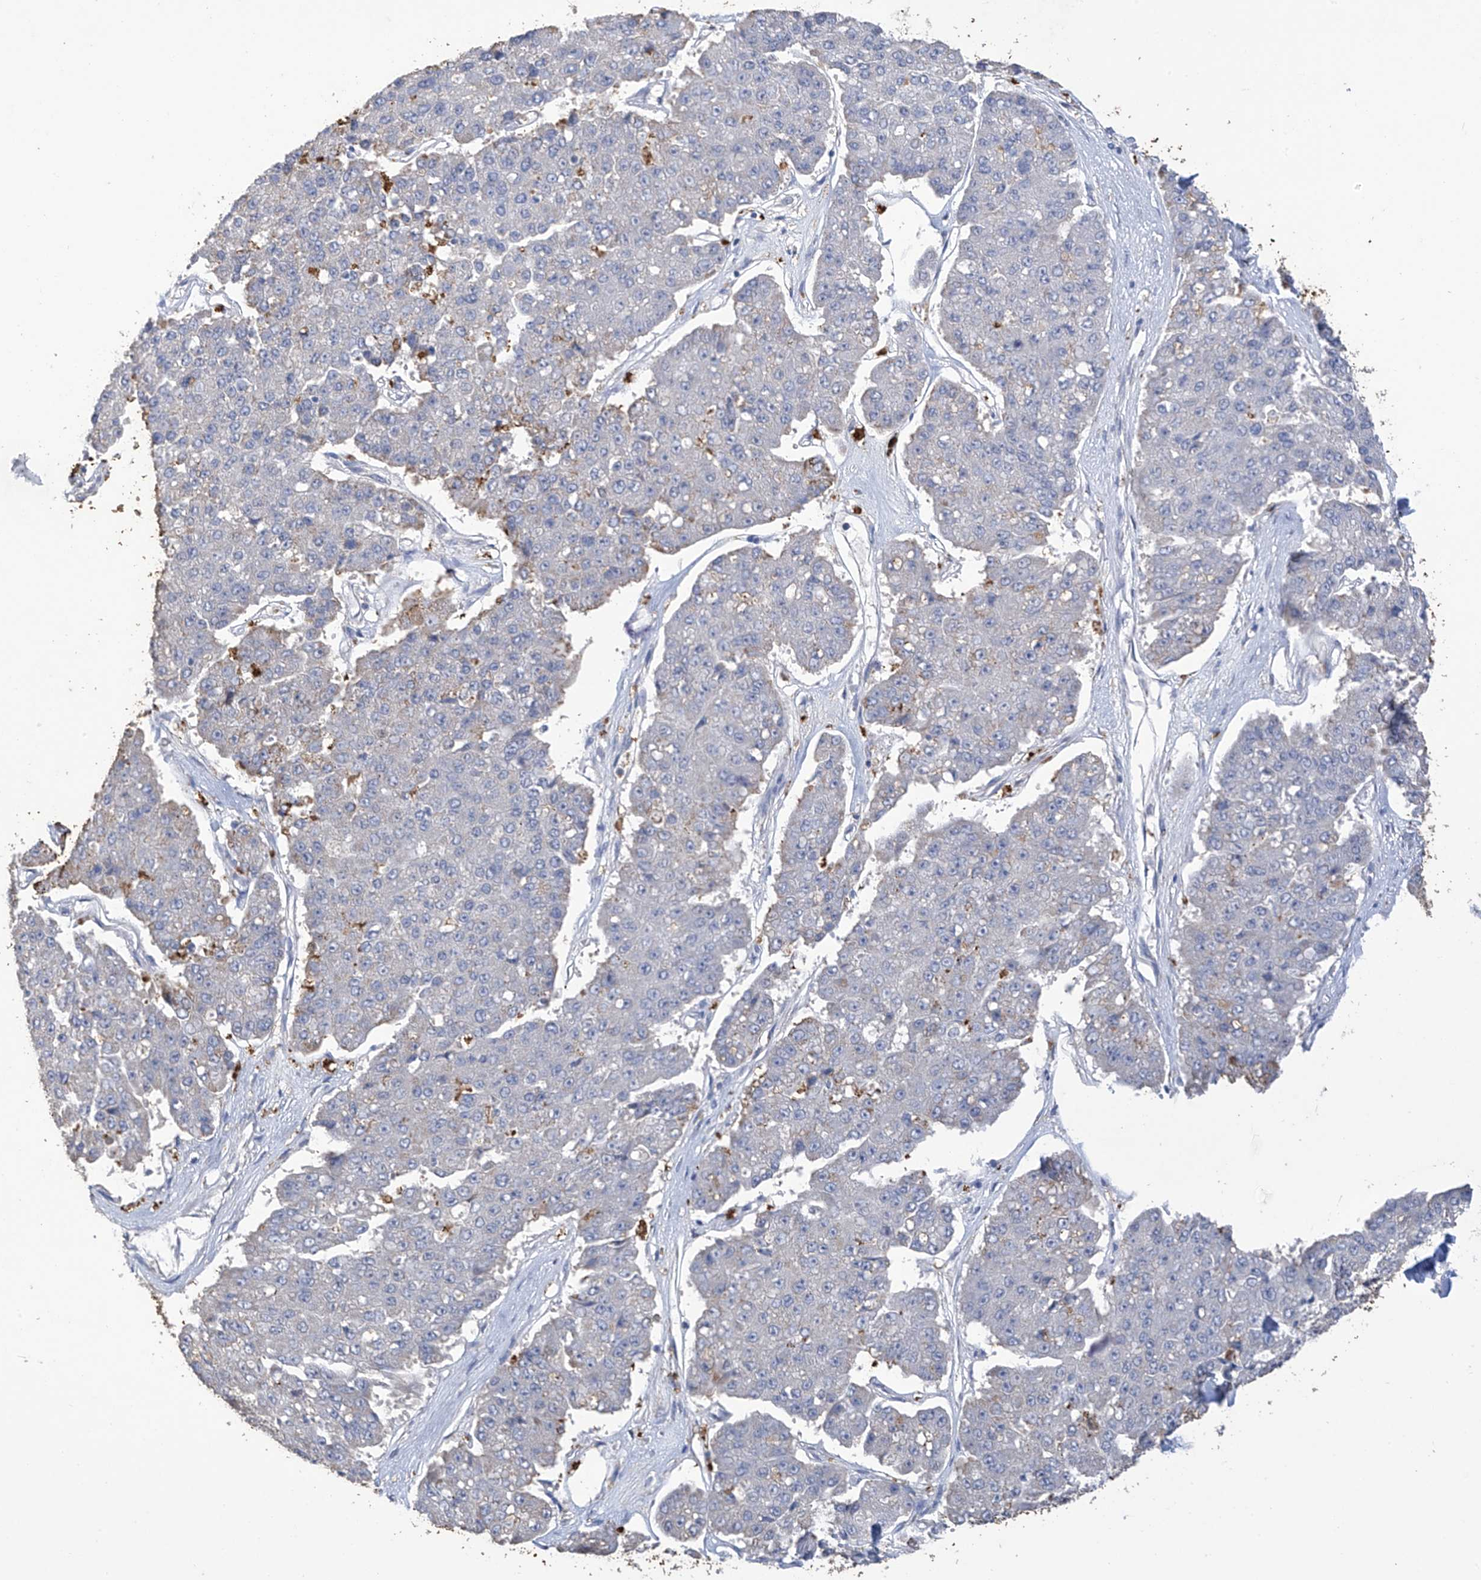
{"staining": {"intensity": "negative", "quantity": "none", "location": "none"}, "tissue": "pancreatic cancer", "cell_type": "Tumor cells", "image_type": "cancer", "snomed": [{"axis": "morphology", "description": "Adenocarcinoma, NOS"}, {"axis": "topography", "description": "Pancreas"}], "caption": "The photomicrograph shows no staining of tumor cells in adenocarcinoma (pancreatic). (IHC, brightfield microscopy, high magnification).", "gene": "OGT", "patient": {"sex": "male", "age": 50}}